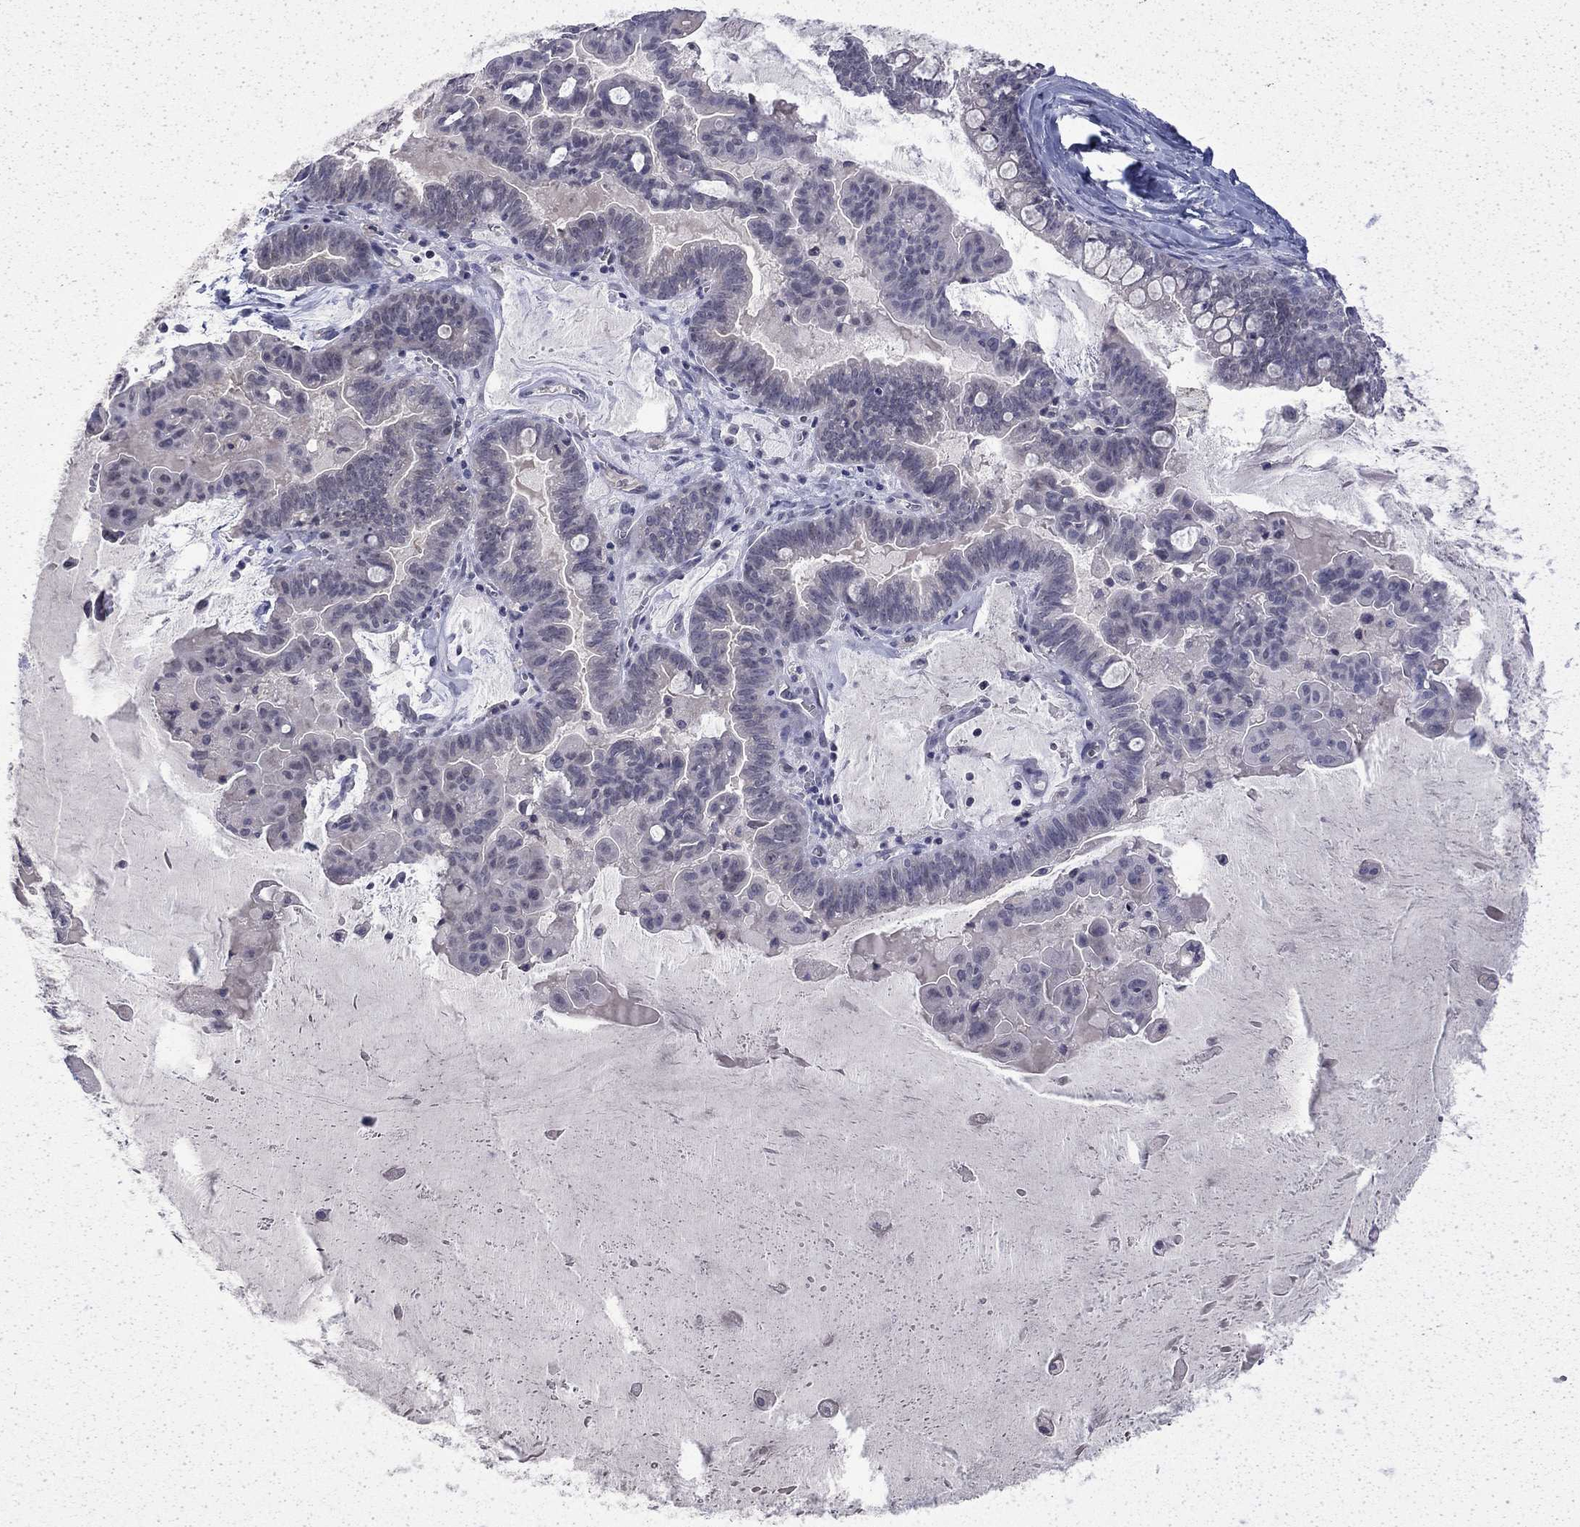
{"staining": {"intensity": "negative", "quantity": "none", "location": "none"}, "tissue": "ovarian cancer", "cell_type": "Tumor cells", "image_type": "cancer", "snomed": [{"axis": "morphology", "description": "Cystadenocarcinoma, mucinous, NOS"}, {"axis": "topography", "description": "Ovary"}], "caption": "Immunohistochemistry of human ovarian cancer displays no expression in tumor cells.", "gene": "CHAT", "patient": {"sex": "female", "age": 63}}